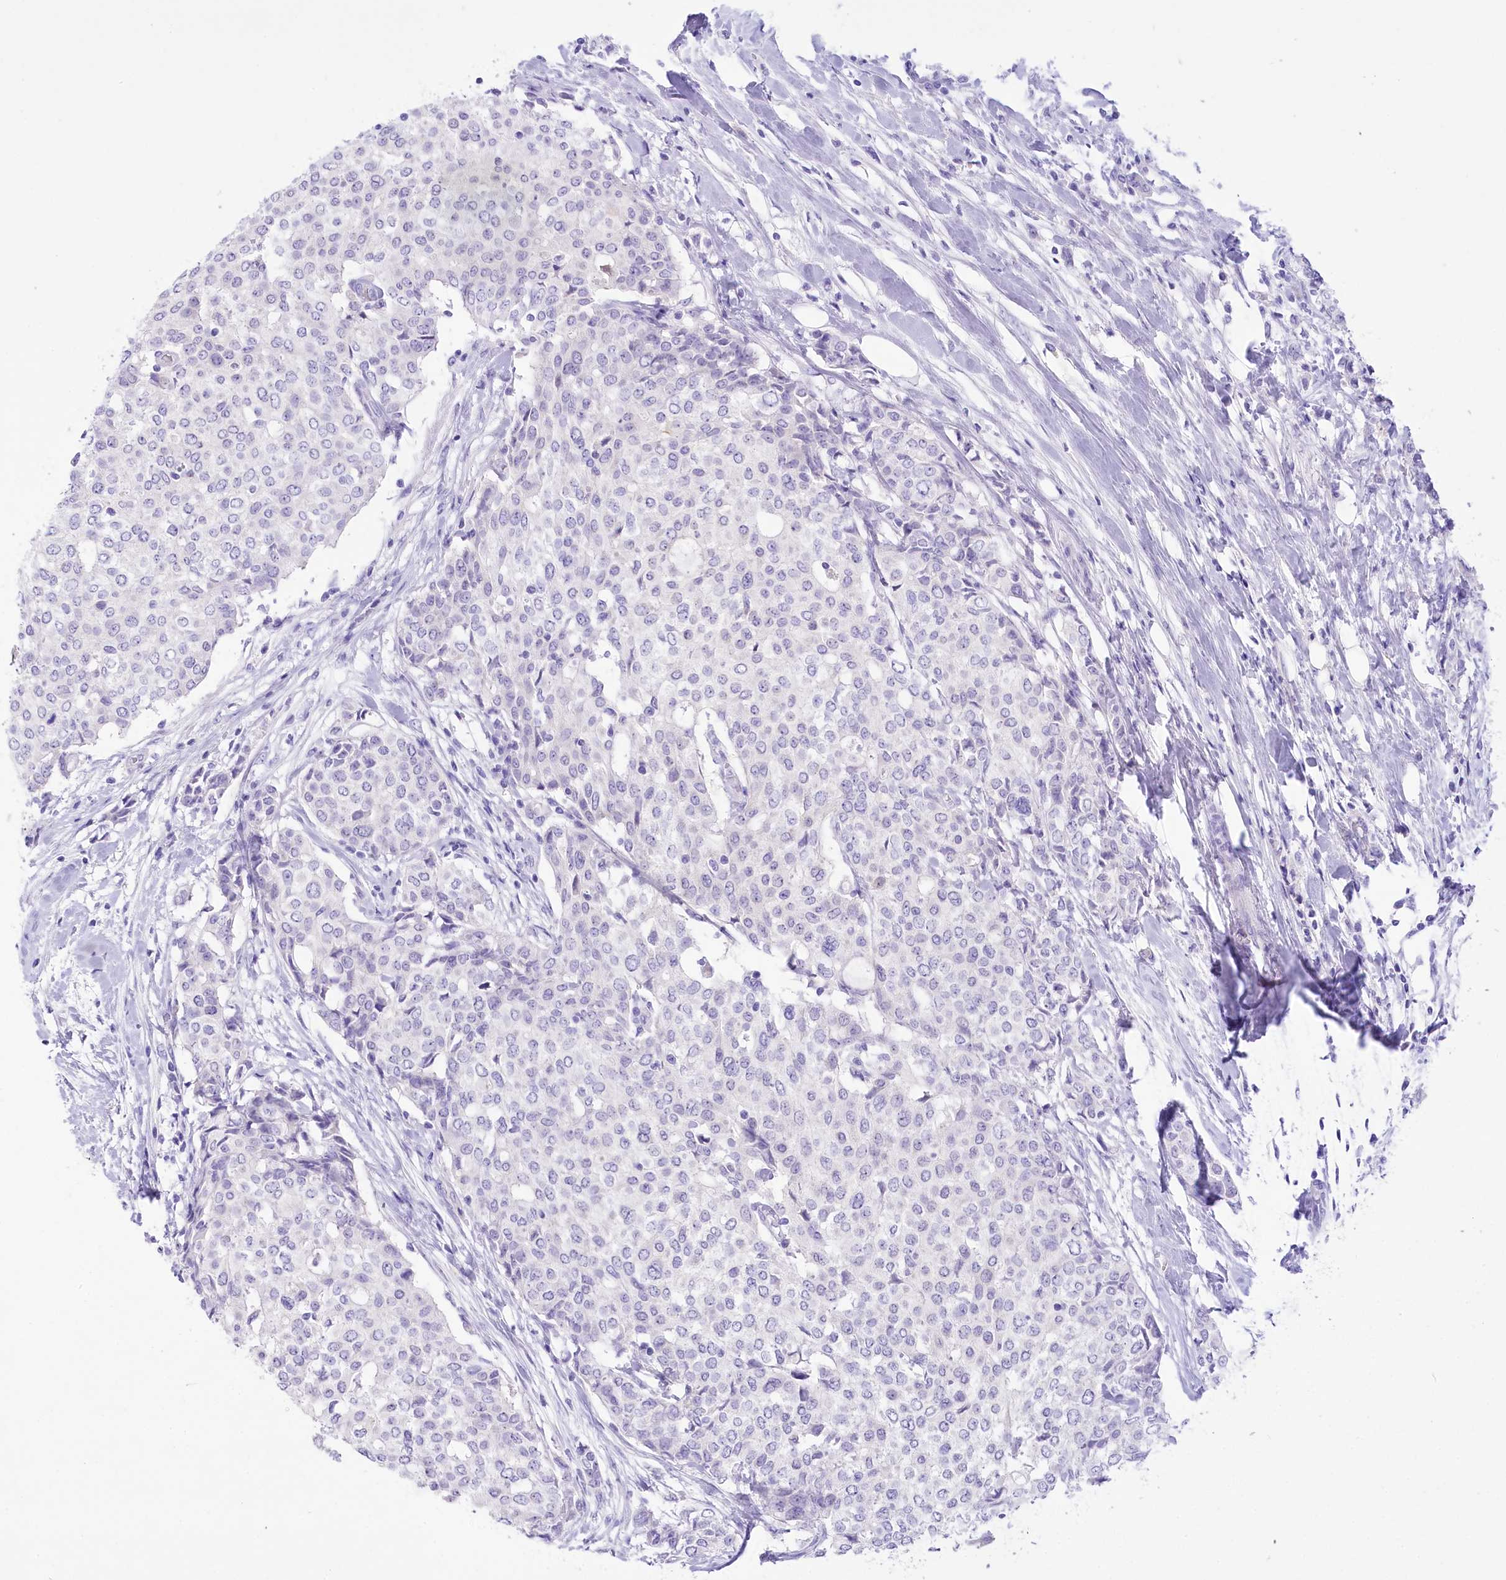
{"staining": {"intensity": "negative", "quantity": "none", "location": "none"}, "tissue": "breast cancer", "cell_type": "Tumor cells", "image_type": "cancer", "snomed": [{"axis": "morphology", "description": "Lobular carcinoma"}, {"axis": "topography", "description": "Breast"}], "caption": "DAB (3,3'-diaminobenzidine) immunohistochemical staining of human breast cancer displays no significant staining in tumor cells. Brightfield microscopy of immunohistochemistry stained with DAB (3,3'-diaminobenzidine) (brown) and hematoxylin (blue), captured at high magnification.", "gene": "PBLD", "patient": {"sex": "female", "age": 51}}